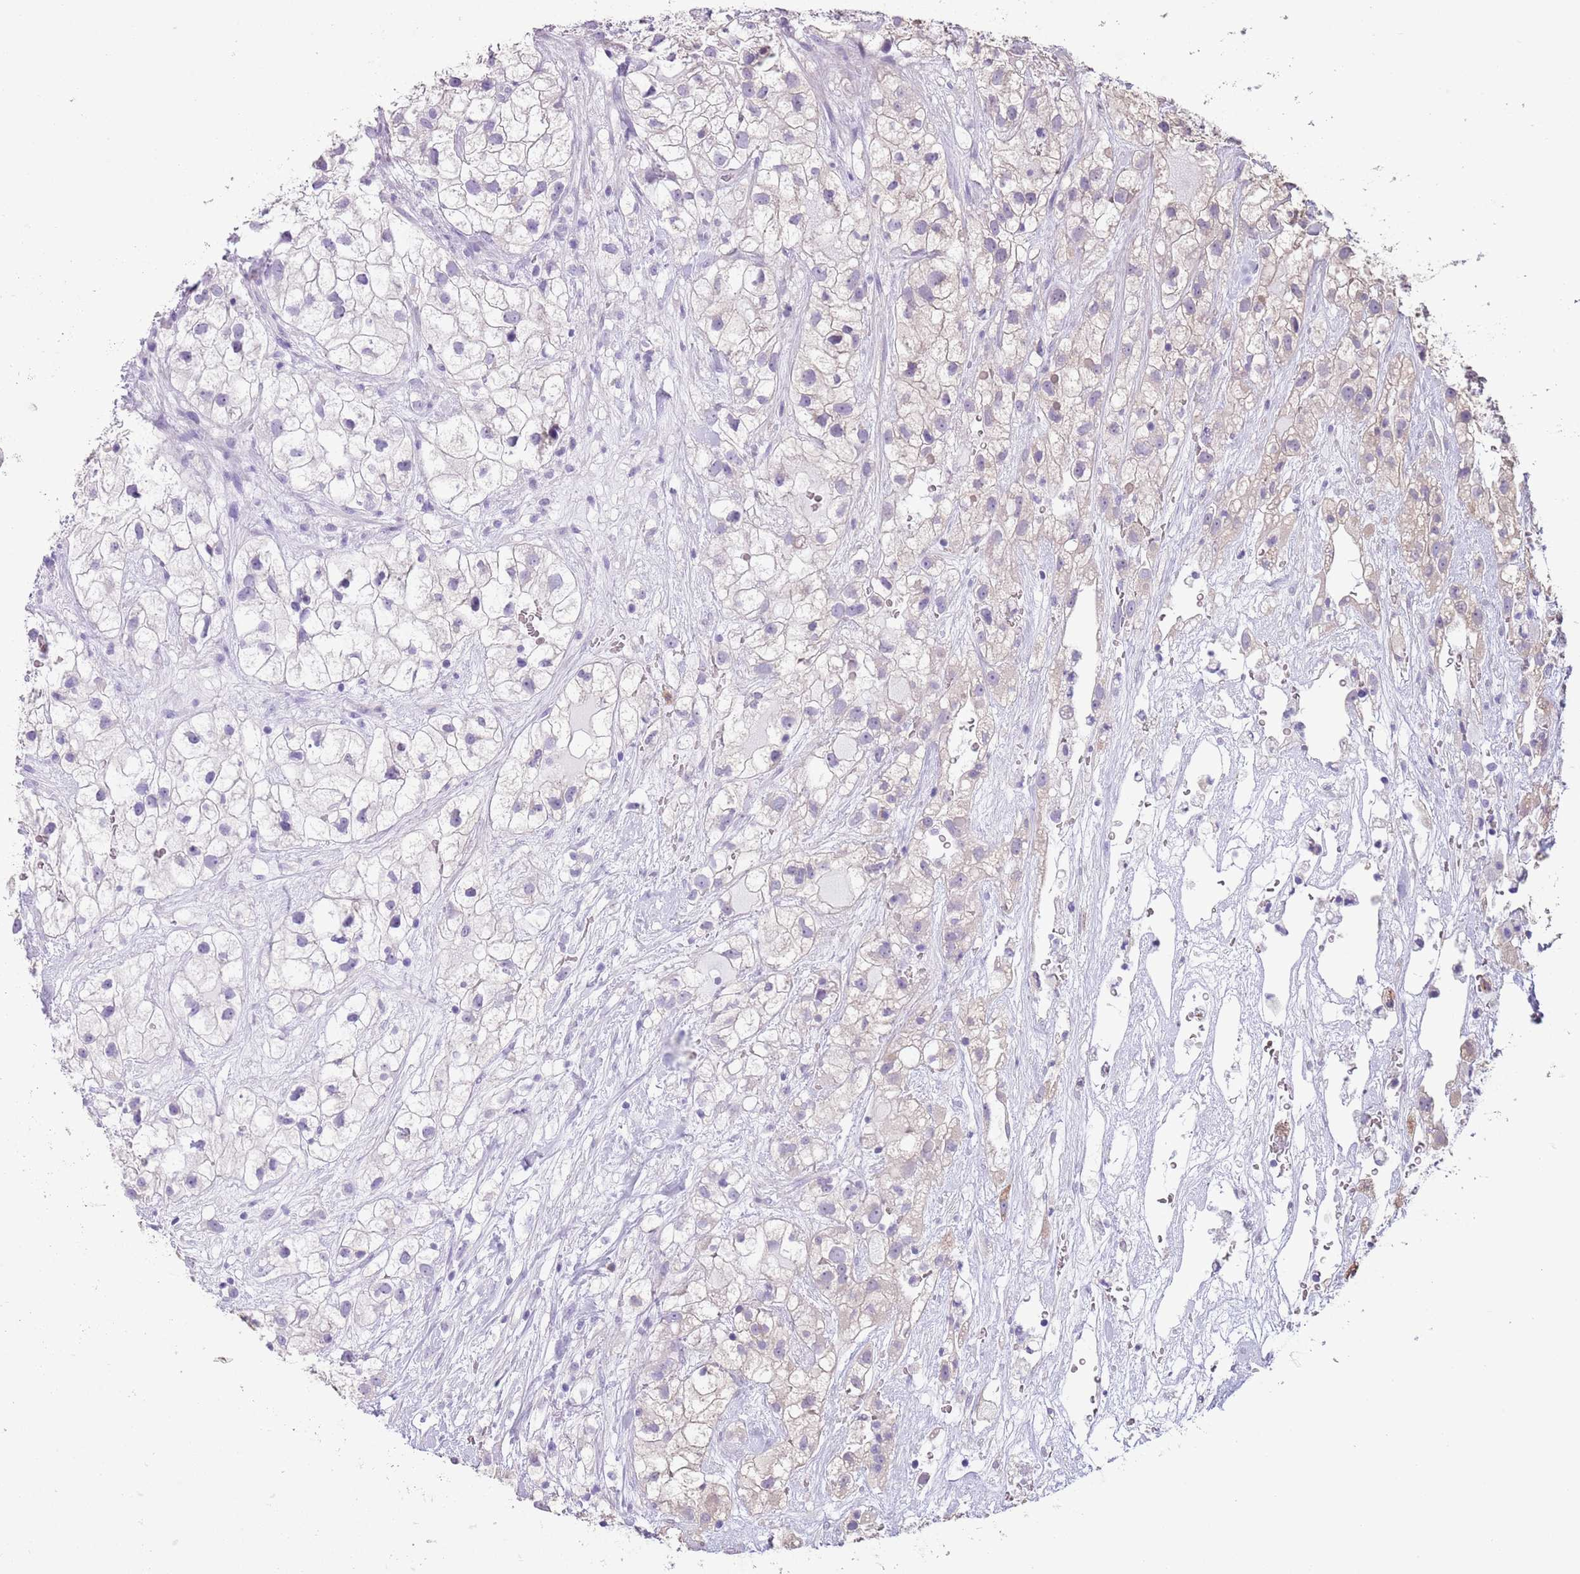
{"staining": {"intensity": "negative", "quantity": "none", "location": "none"}, "tissue": "renal cancer", "cell_type": "Tumor cells", "image_type": "cancer", "snomed": [{"axis": "morphology", "description": "Adenocarcinoma, NOS"}, {"axis": "topography", "description": "Kidney"}], "caption": "The histopathology image shows no staining of tumor cells in renal adenocarcinoma.", "gene": "SLC7A14", "patient": {"sex": "male", "age": 59}}